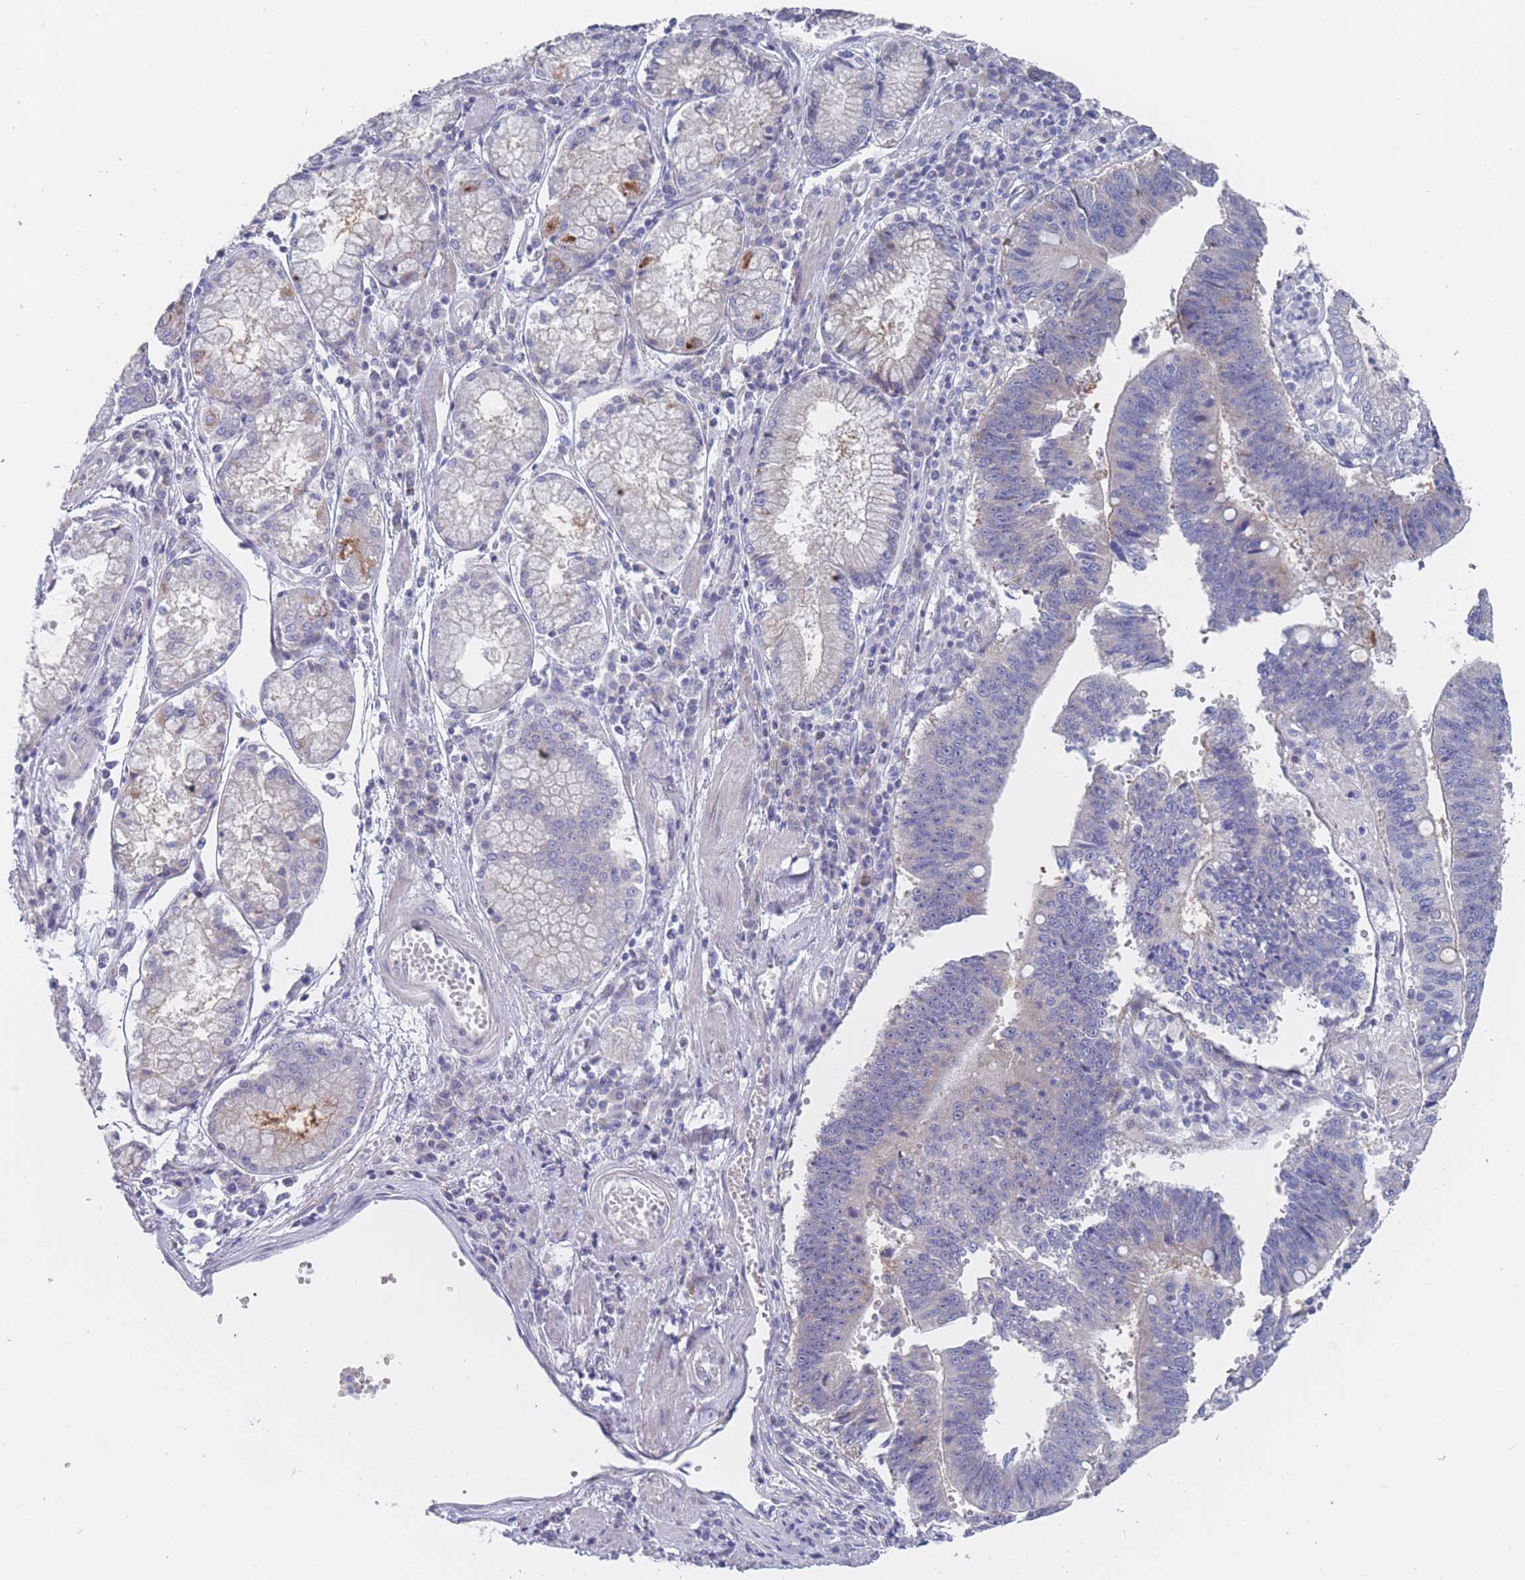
{"staining": {"intensity": "negative", "quantity": "none", "location": "none"}, "tissue": "stomach cancer", "cell_type": "Tumor cells", "image_type": "cancer", "snomed": [{"axis": "morphology", "description": "Adenocarcinoma, NOS"}, {"axis": "topography", "description": "Stomach"}], "caption": "An immunohistochemistry (IHC) micrograph of stomach adenocarcinoma is shown. There is no staining in tumor cells of stomach adenocarcinoma.", "gene": "PIGU", "patient": {"sex": "male", "age": 59}}